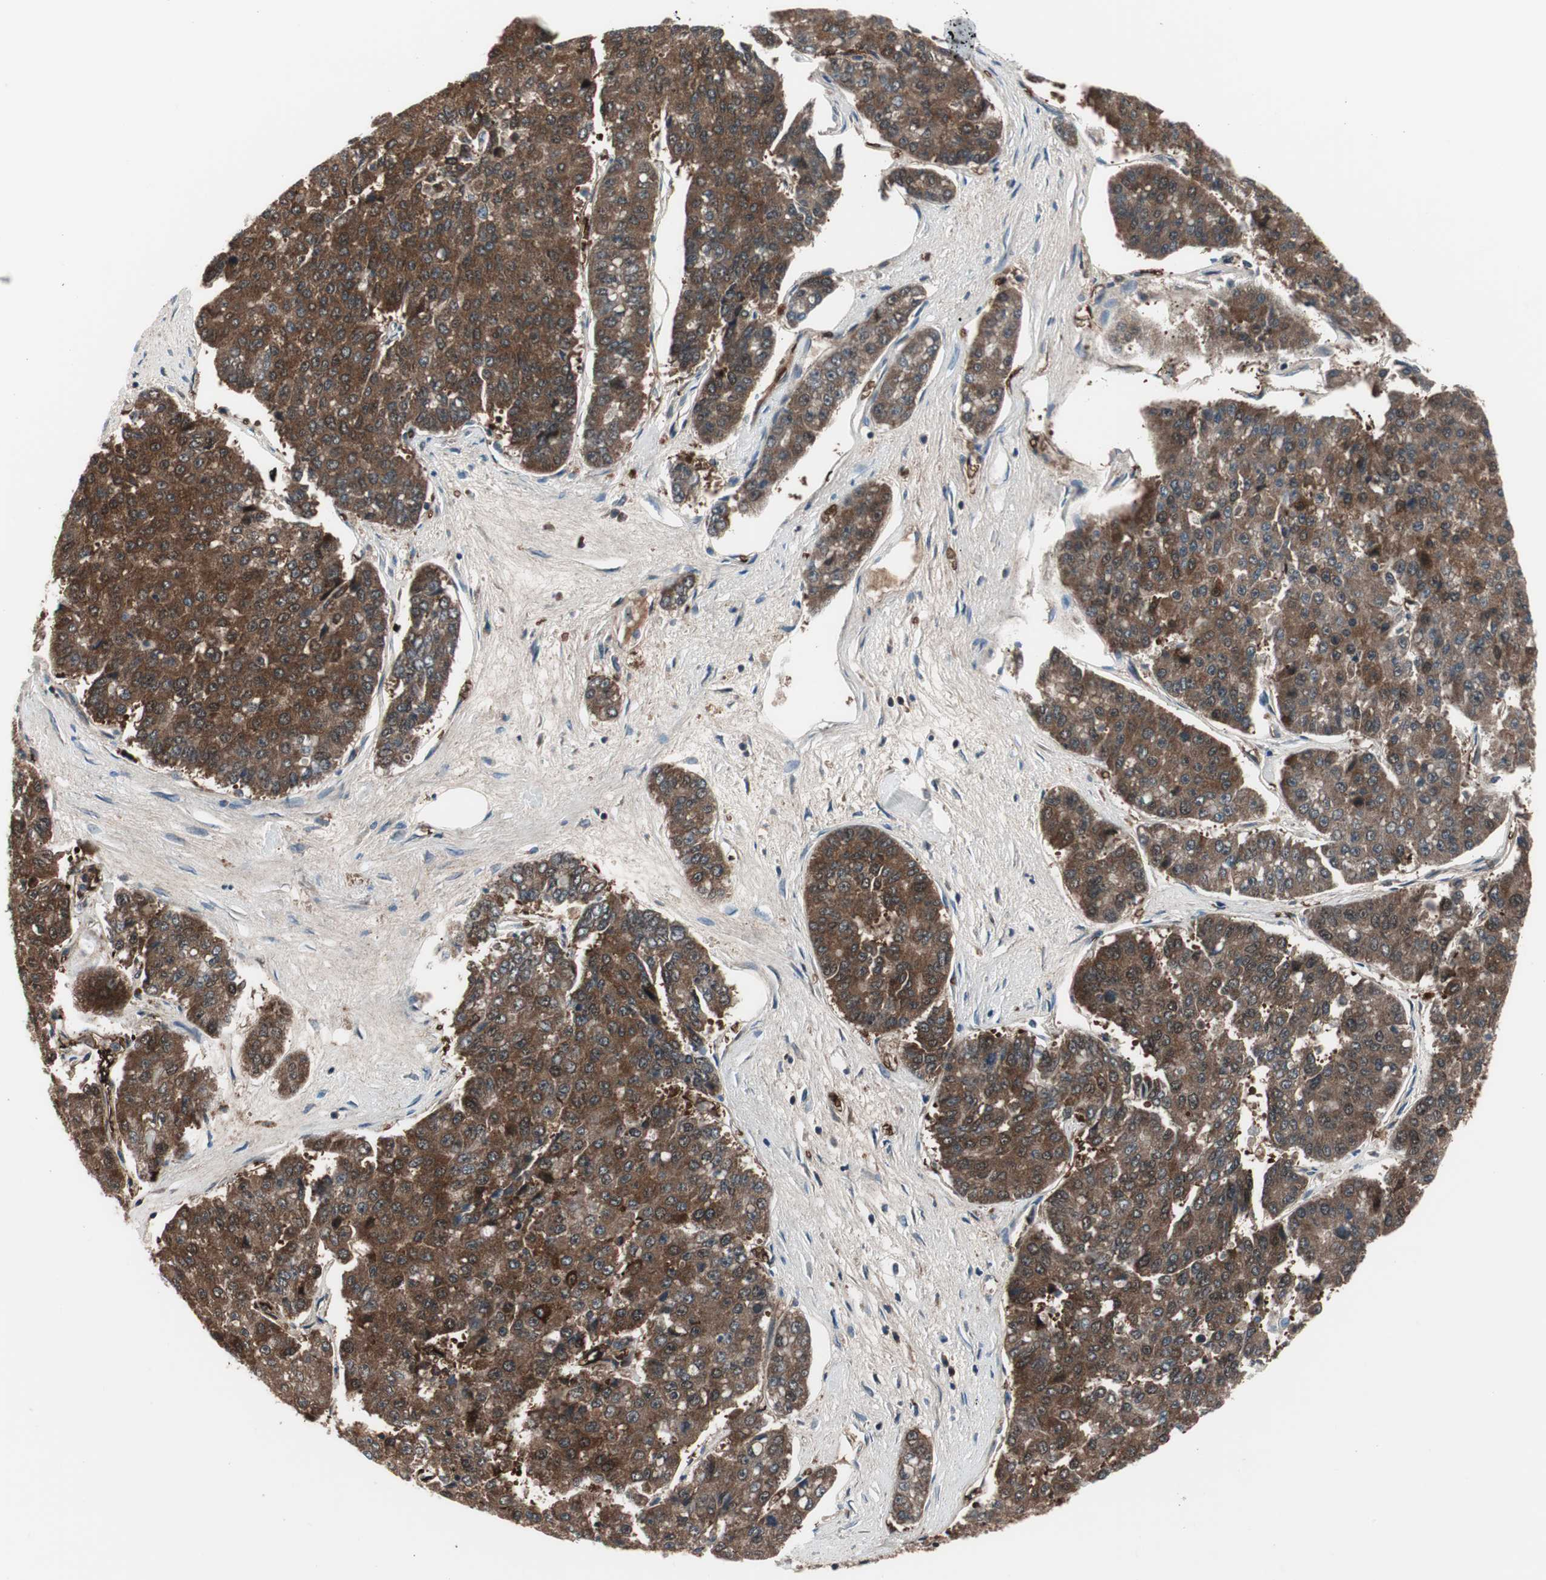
{"staining": {"intensity": "strong", "quantity": ">75%", "location": "cytoplasmic/membranous"}, "tissue": "pancreatic cancer", "cell_type": "Tumor cells", "image_type": "cancer", "snomed": [{"axis": "morphology", "description": "Adenocarcinoma, NOS"}, {"axis": "topography", "description": "Pancreas"}], "caption": "High-power microscopy captured an immunohistochemistry image of adenocarcinoma (pancreatic), revealing strong cytoplasmic/membranous positivity in about >75% of tumor cells.", "gene": "PRDX2", "patient": {"sex": "male", "age": 50}}